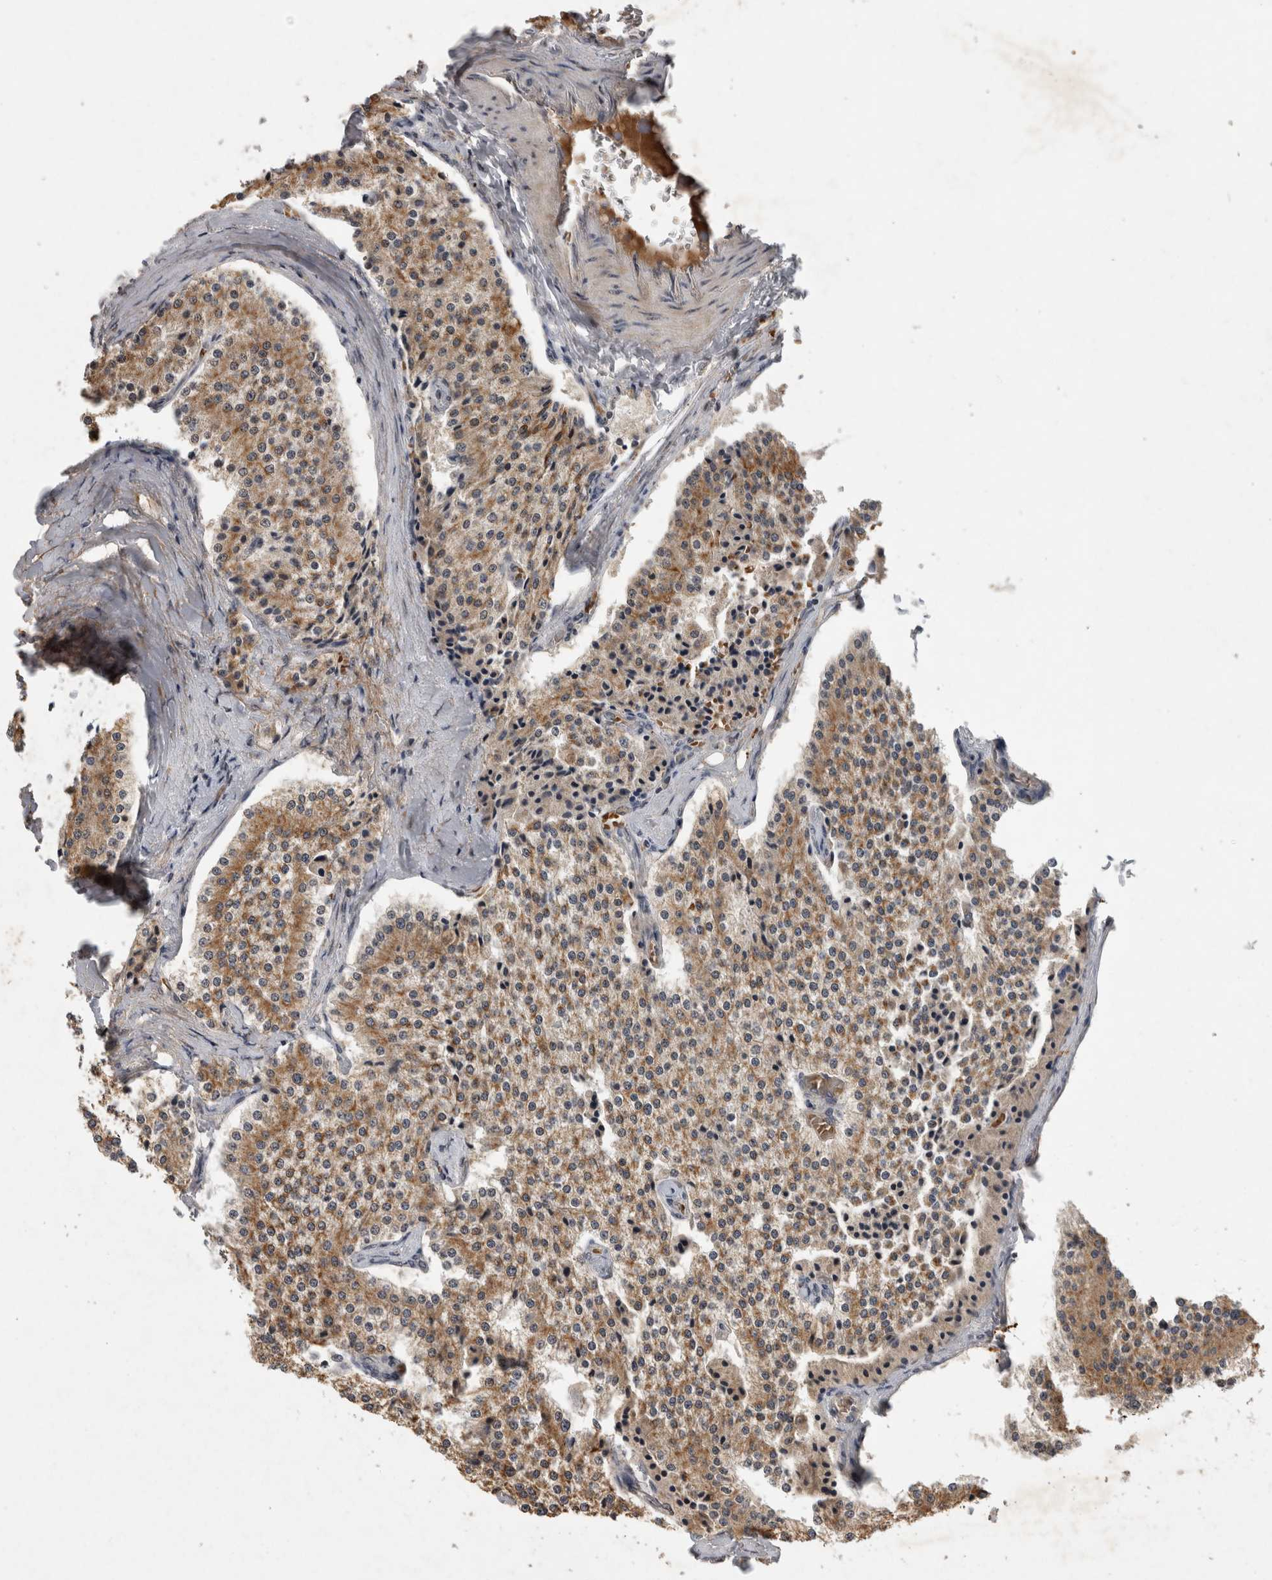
{"staining": {"intensity": "weak", "quantity": ">75%", "location": "cytoplasmic/membranous"}, "tissue": "carcinoid", "cell_type": "Tumor cells", "image_type": "cancer", "snomed": [{"axis": "morphology", "description": "Carcinoid, malignant, NOS"}, {"axis": "topography", "description": "Colon"}], "caption": "IHC of carcinoid (malignant) reveals low levels of weak cytoplasmic/membranous positivity in approximately >75% of tumor cells. The staining is performed using DAB brown chromogen to label protein expression. The nuclei are counter-stained blue using hematoxylin.", "gene": "RHPN1", "patient": {"sex": "female", "age": 52}}